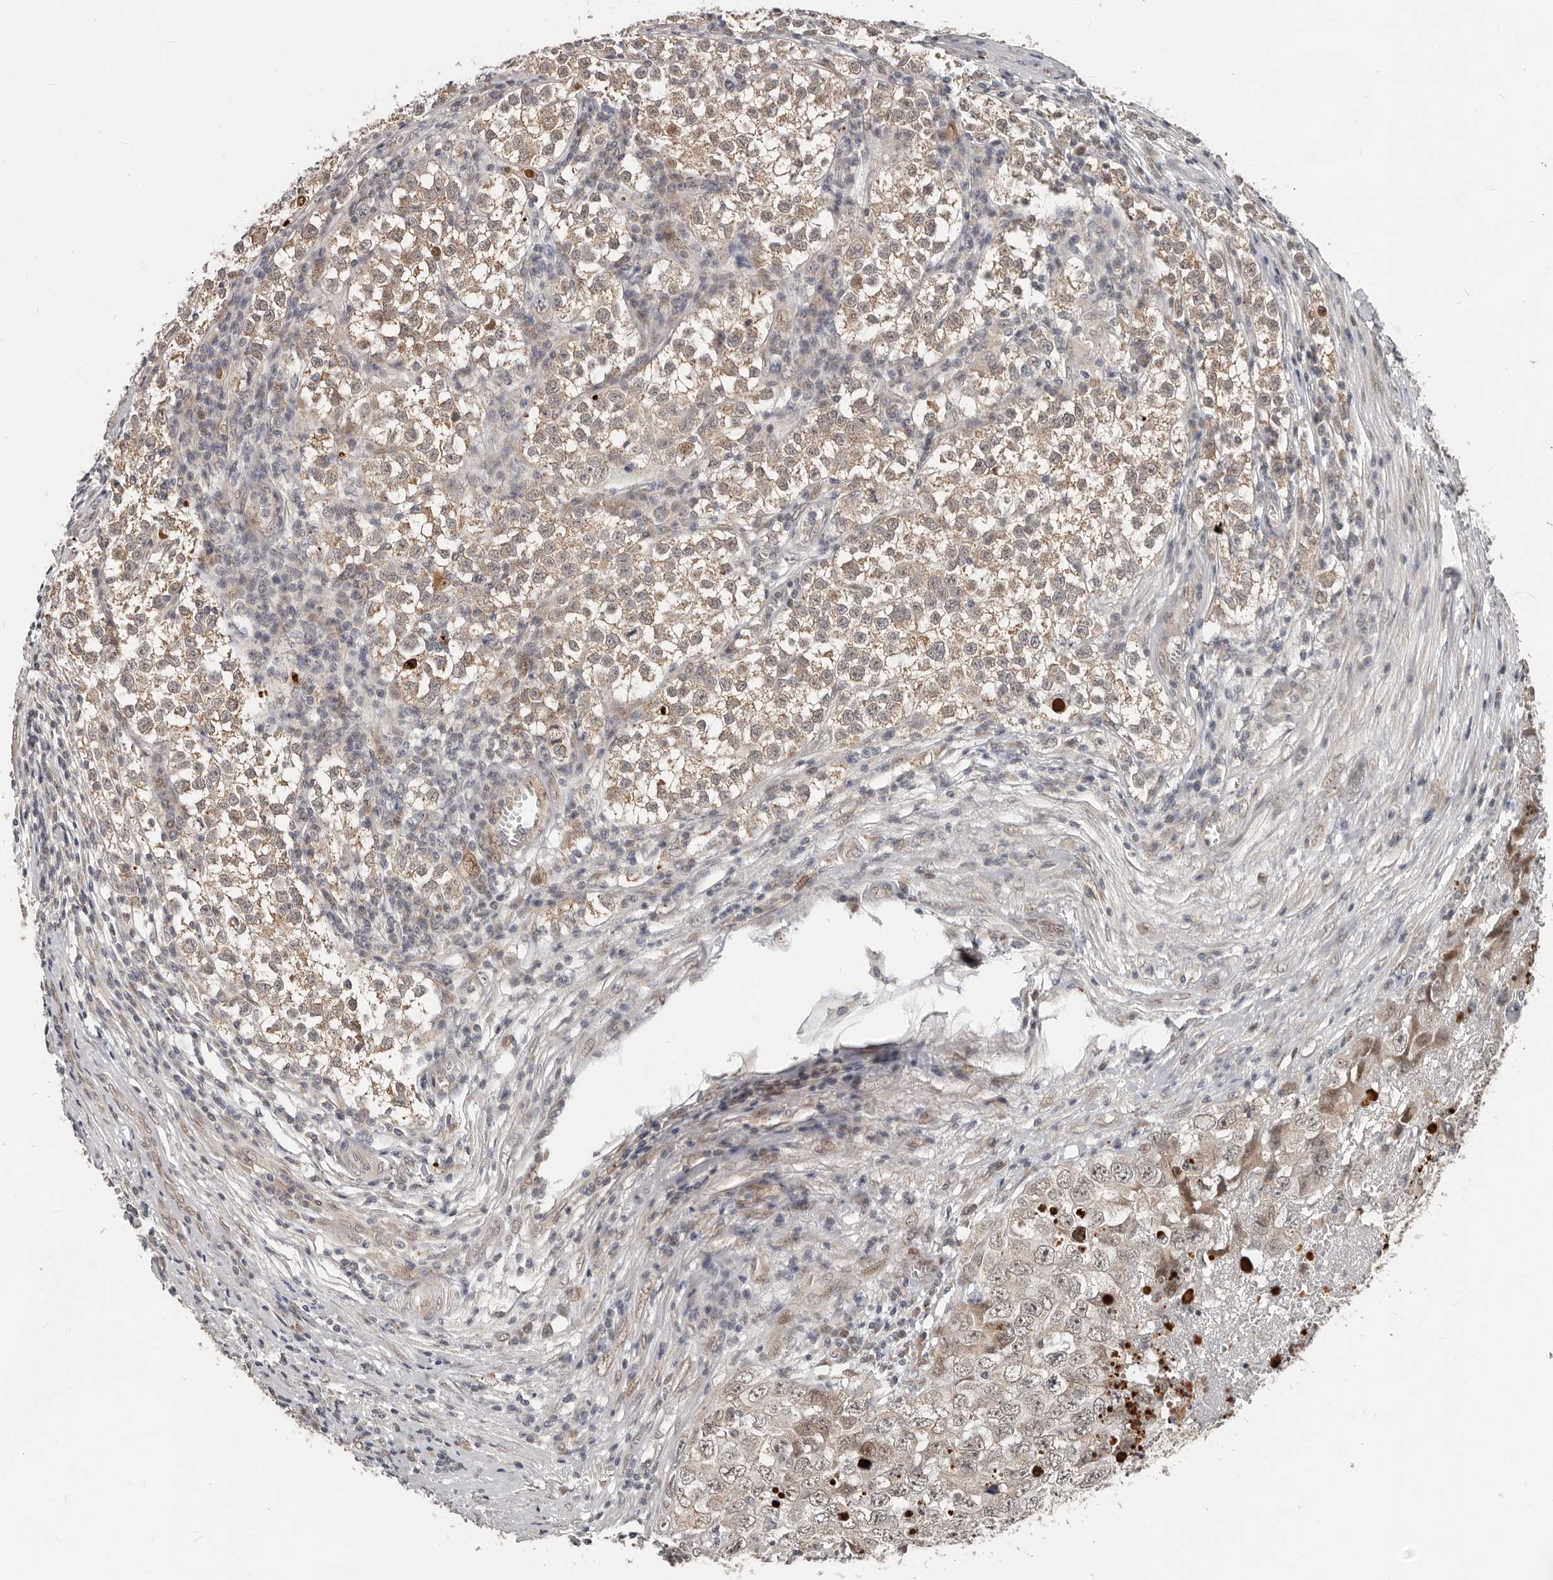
{"staining": {"intensity": "weak", "quantity": "25%-75%", "location": "cytoplasmic/membranous"}, "tissue": "testis cancer", "cell_type": "Tumor cells", "image_type": "cancer", "snomed": [{"axis": "morphology", "description": "Seminoma, NOS"}, {"axis": "morphology", "description": "Carcinoma, Embryonal, NOS"}, {"axis": "topography", "description": "Testis"}], "caption": "Immunohistochemistry of human testis cancer (seminoma) demonstrates low levels of weak cytoplasmic/membranous expression in about 25%-75% of tumor cells. (DAB IHC, brown staining for protein, blue staining for nuclei).", "gene": "APOL6", "patient": {"sex": "male", "age": 43}}